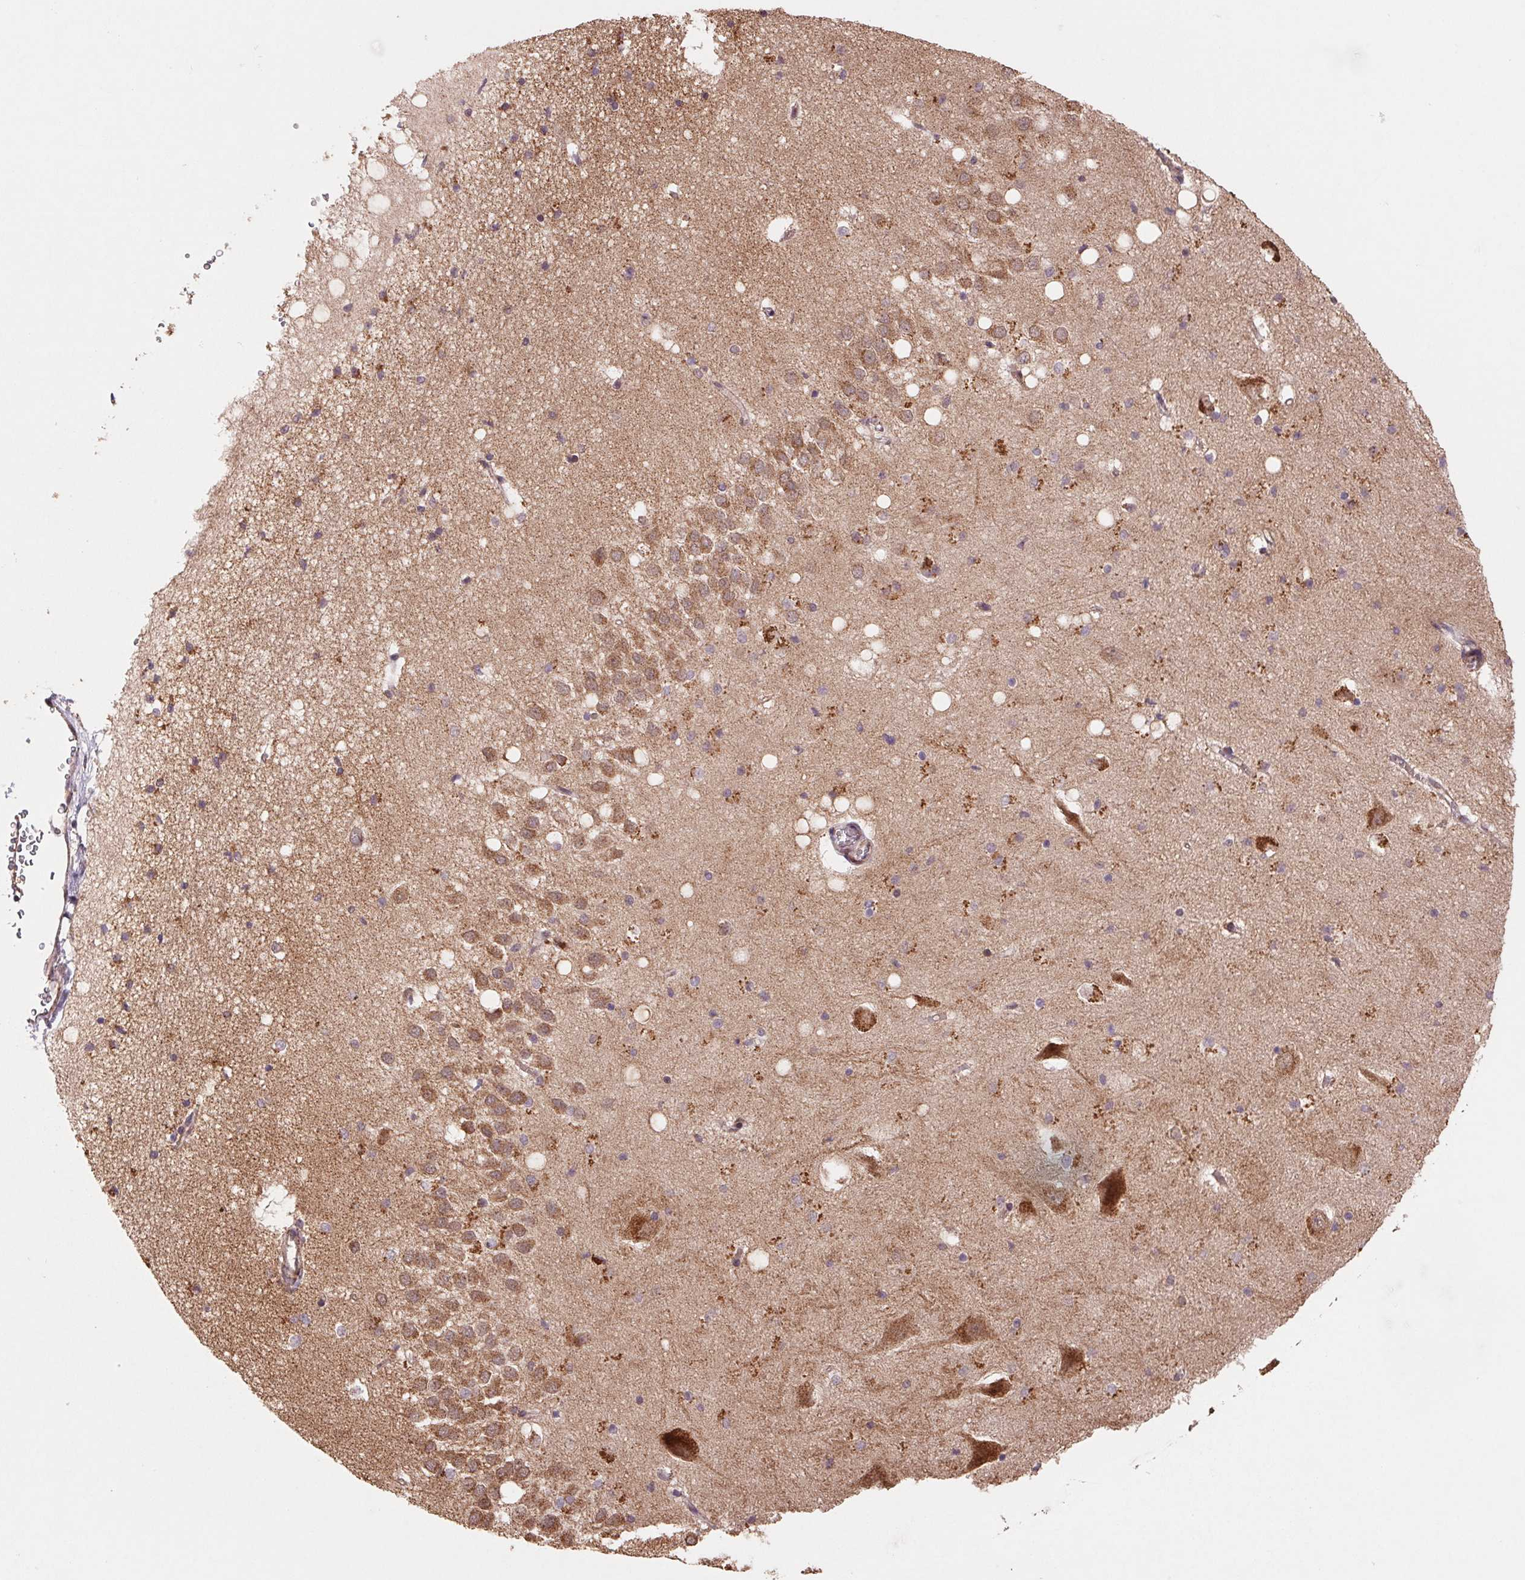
{"staining": {"intensity": "moderate", "quantity": "<25%", "location": "cytoplasmic/membranous"}, "tissue": "hippocampus", "cell_type": "Glial cells", "image_type": "normal", "snomed": [{"axis": "morphology", "description": "Normal tissue, NOS"}, {"axis": "topography", "description": "Hippocampus"}], "caption": "Brown immunohistochemical staining in unremarkable human hippocampus exhibits moderate cytoplasmic/membranous expression in about <25% of glial cells.", "gene": "PDHA1", "patient": {"sex": "male", "age": 58}}